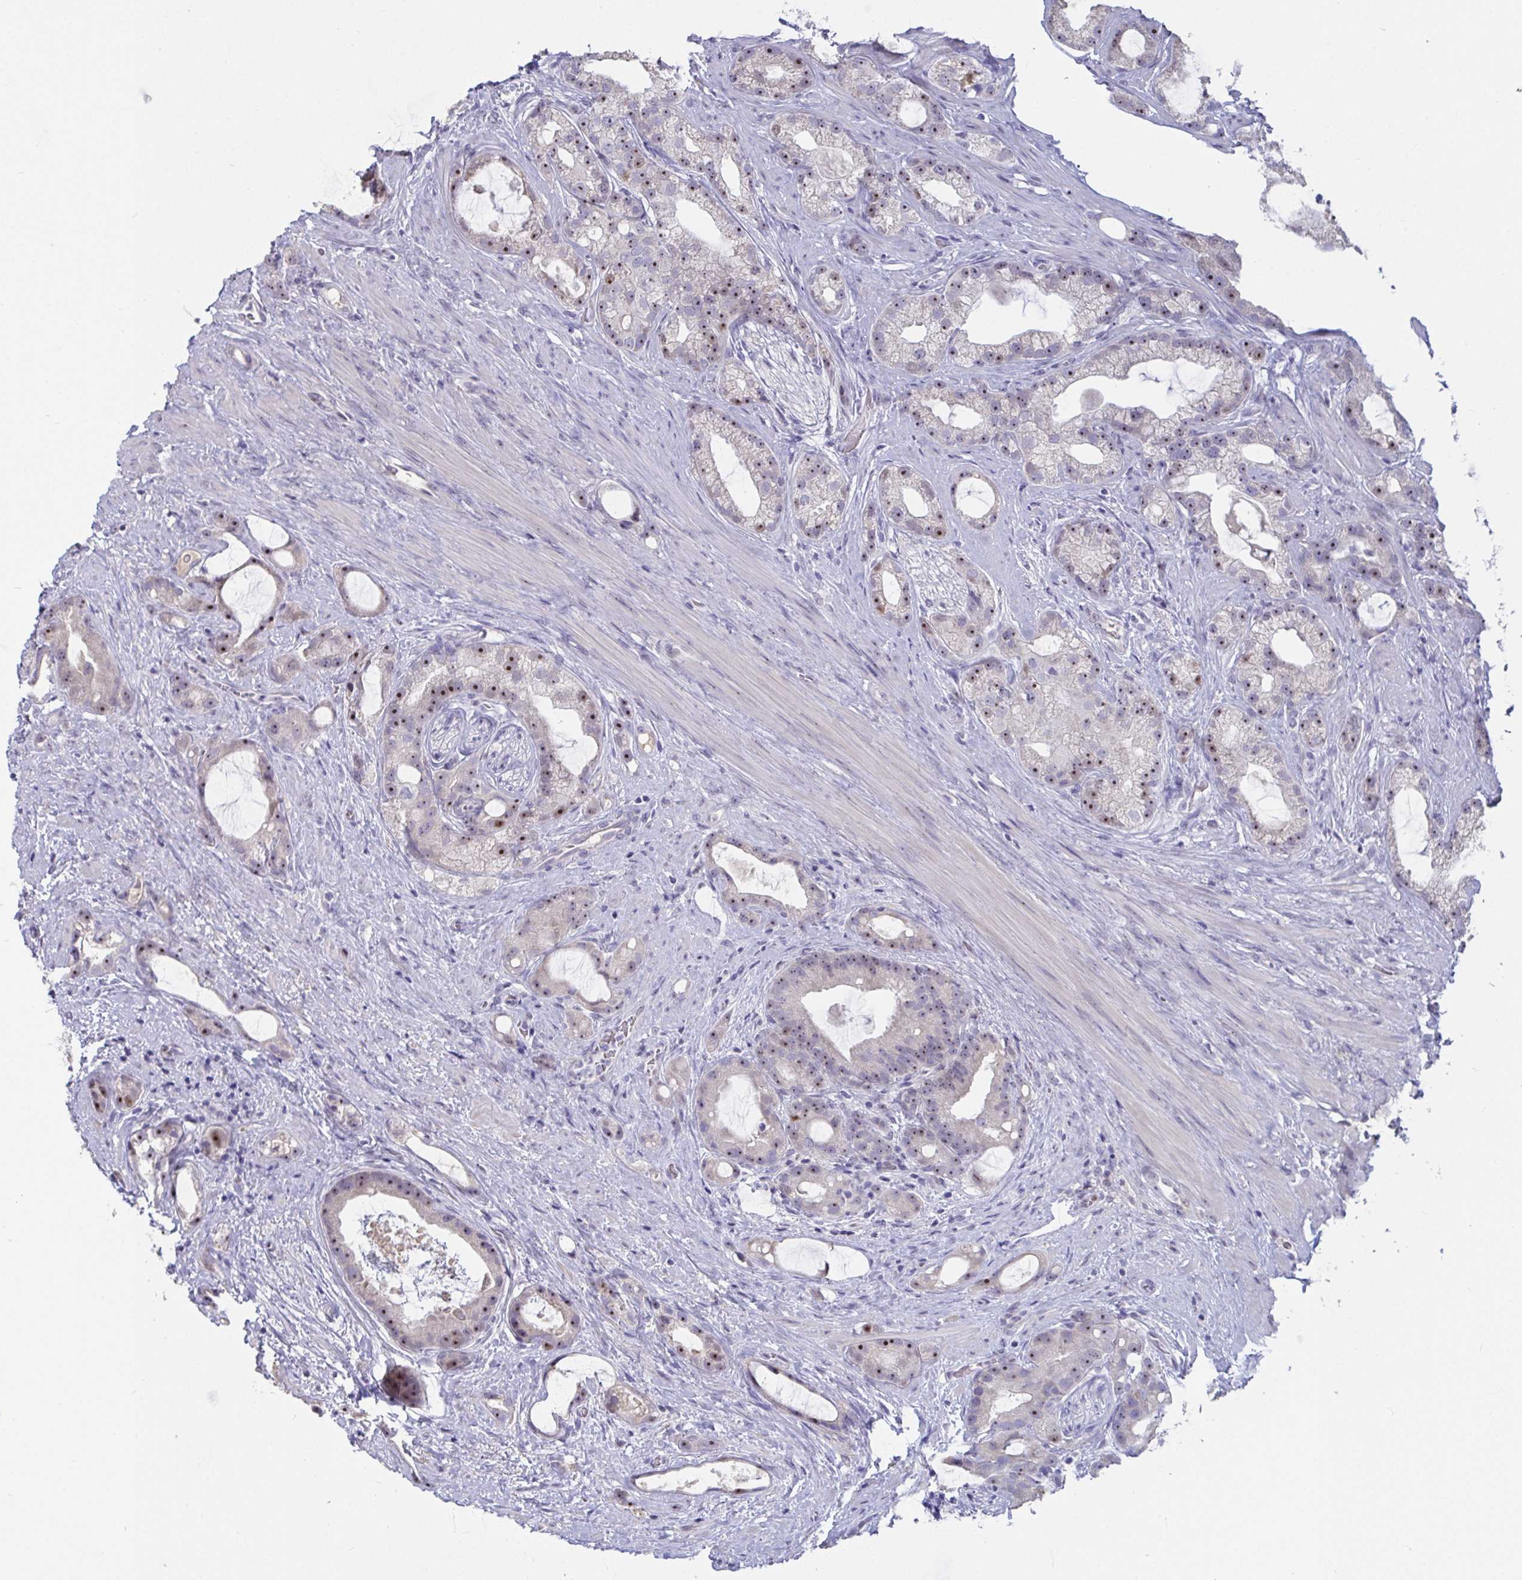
{"staining": {"intensity": "moderate", "quantity": "25%-75%", "location": "nuclear"}, "tissue": "prostate cancer", "cell_type": "Tumor cells", "image_type": "cancer", "snomed": [{"axis": "morphology", "description": "Adenocarcinoma, High grade"}, {"axis": "topography", "description": "Prostate"}], "caption": "Protein expression analysis of human adenocarcinoma (high-grade) (prostate) reveals moderate nuclear staining in about 25%-75% of tumor cells.", "gene": "MYC", "patient": {"sex": "male", "age": 65}}